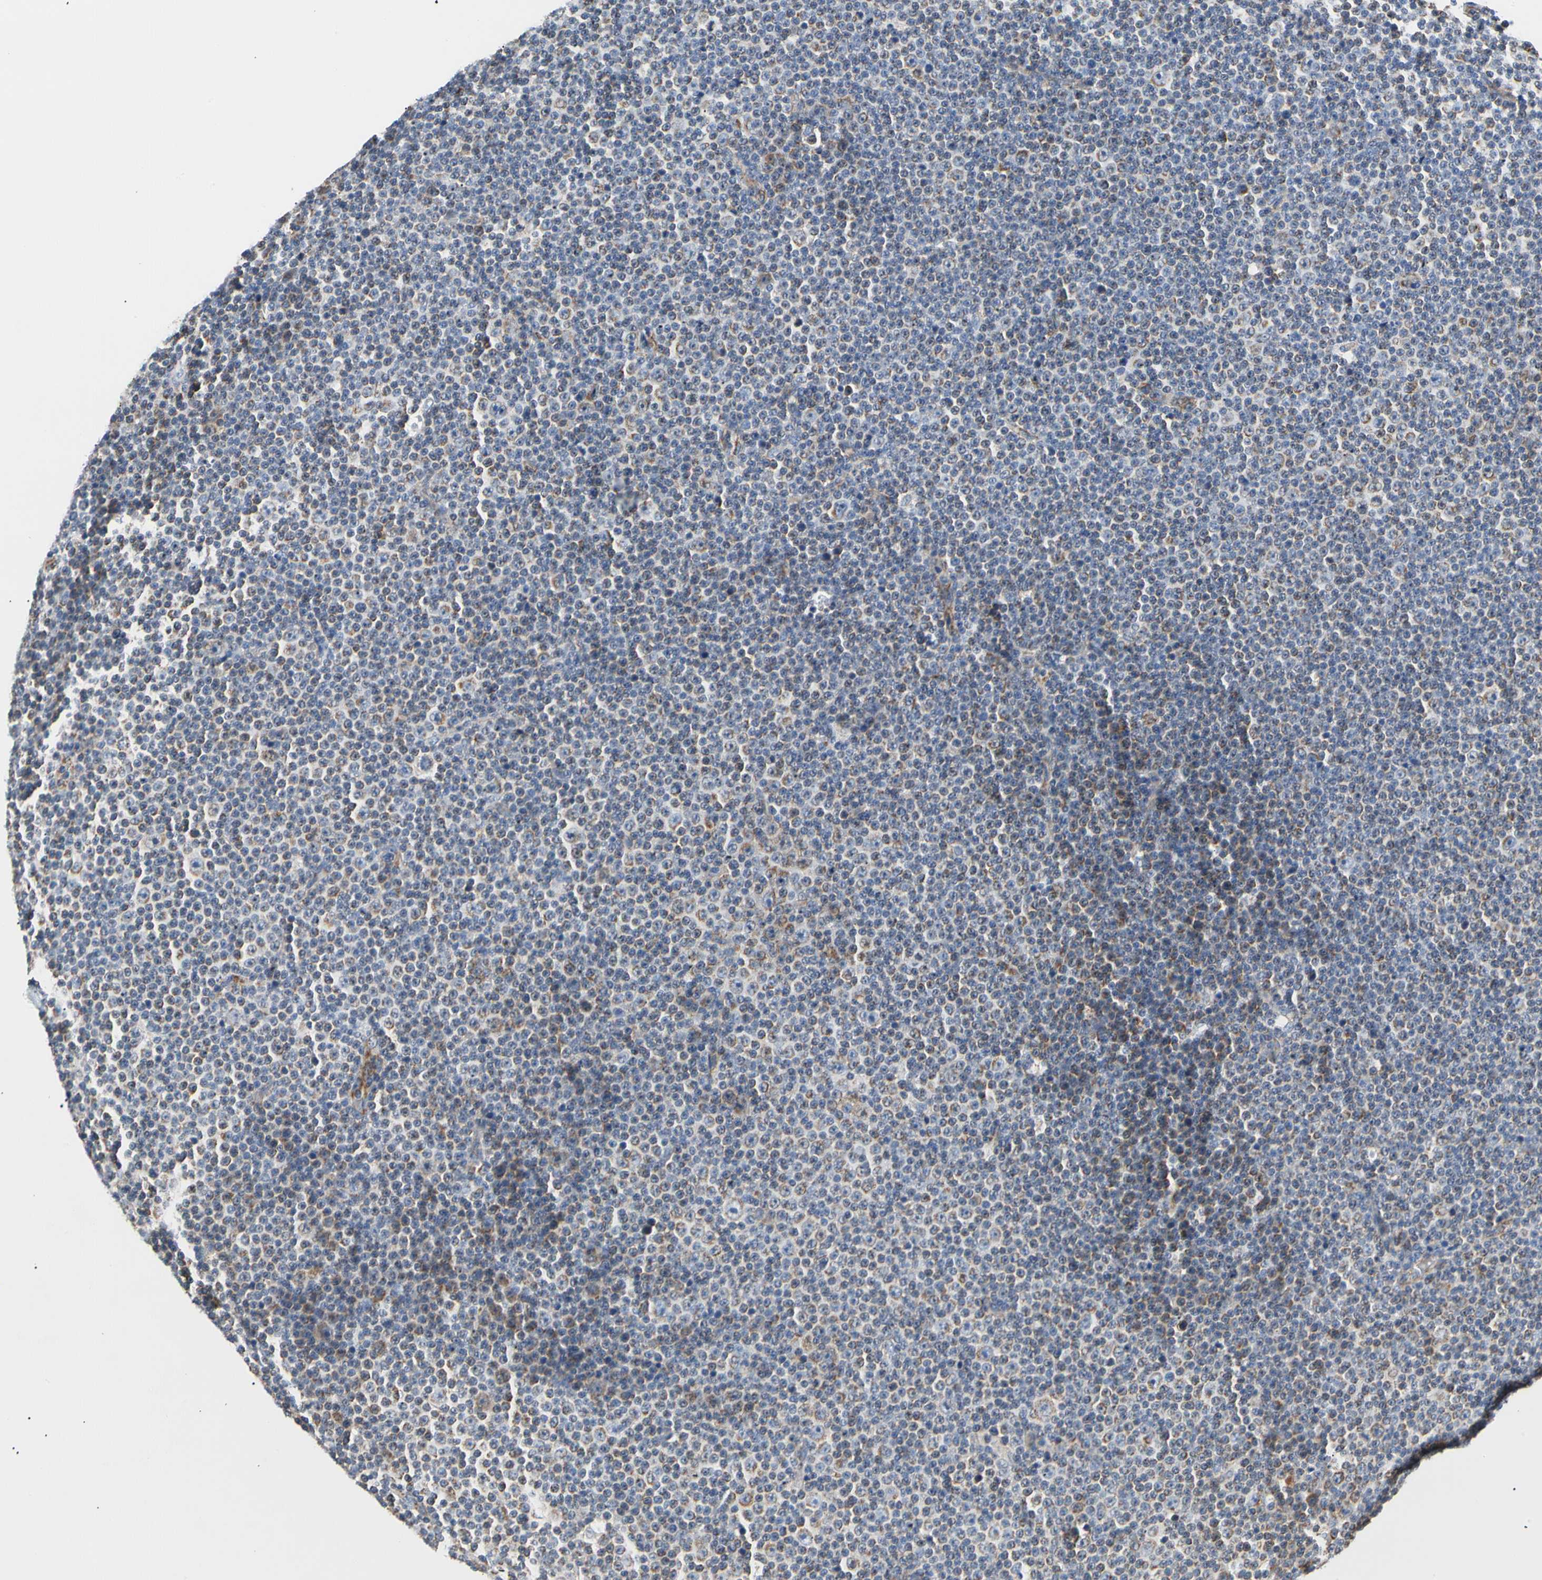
{"staining": {"intensity": "moderate", "quantity": "25%-75%", "location": "cytoplasmic/membranous"}, "tissue": "lymphoma", "cell_type": "Tumor cells", "image_type": "cancer", "snomed": [{"axis": "morphology", "description": "Malignant lymphoma, non-Hodgkin's type, Low grade"}, {"axis": "topography", "description": "Lymph node"}], "caption": "A brown stain shows moderate cytoplasmic/membranous expression of a protein in human low-grade malignant lymphoma, non-Hodgkin's type tumor cells.", "gene": "ACAT1", "patient": {"sex": "female", "age": 67}}